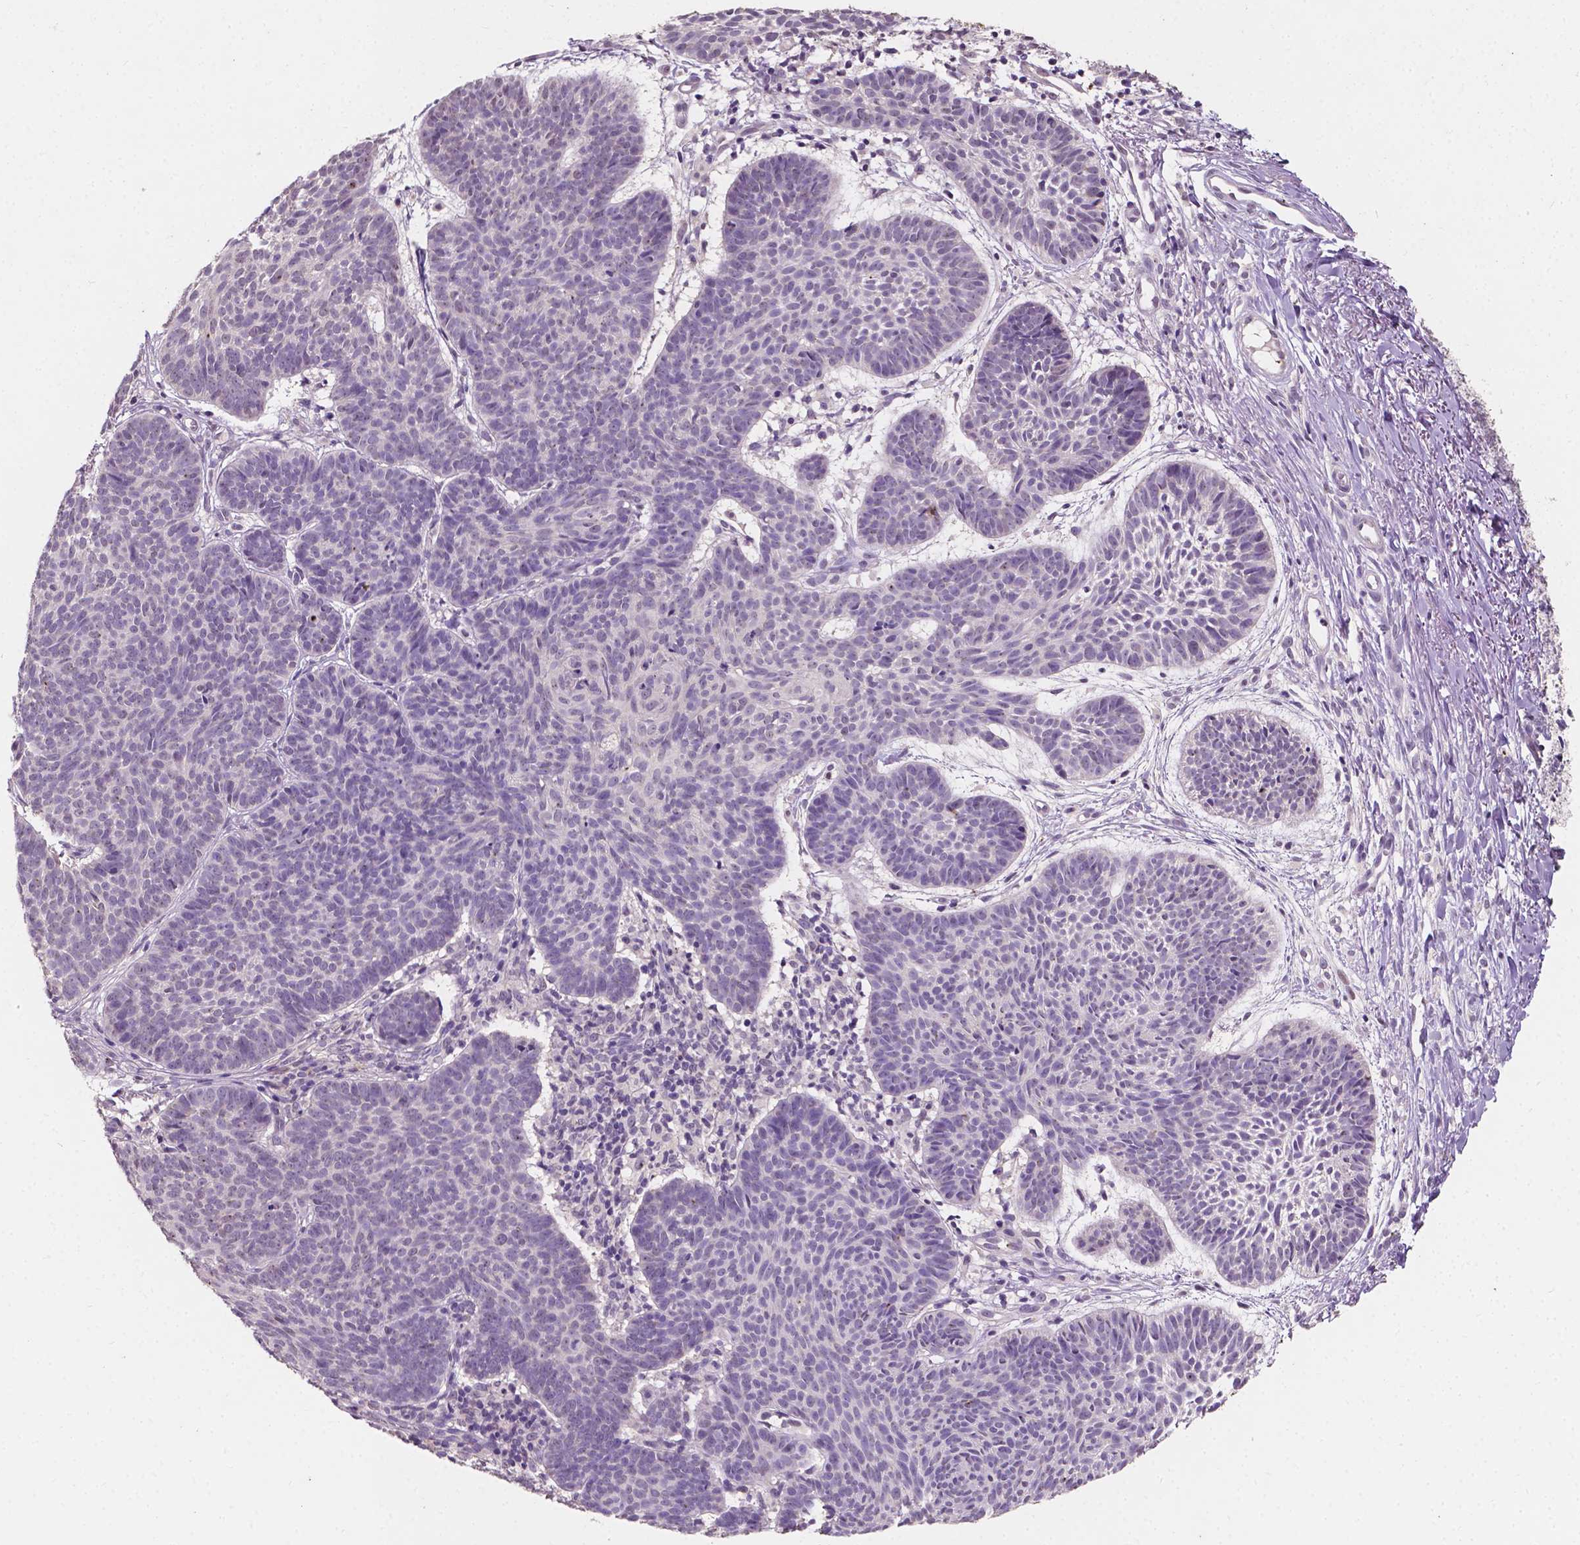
{"staining": {"intensity": "negative", "quantity": "none", "location": "none"}, "tissue": "skin cancer", "cell_type": "Tumor cells", "image_type": "cancer", "snomed": [{"axis": "morphology", "description": "Basal cell carcinoma"}, {"axis": "topography", "description": "Skin"}], "caption": "Tumor cells are negative for protein expression in human skin basal cell carcinoma. (DAB immunohistochemistry with hematoxylin counter stain).", "gene": "TAL1", "patient": {"sex": "male", "age": 72}}